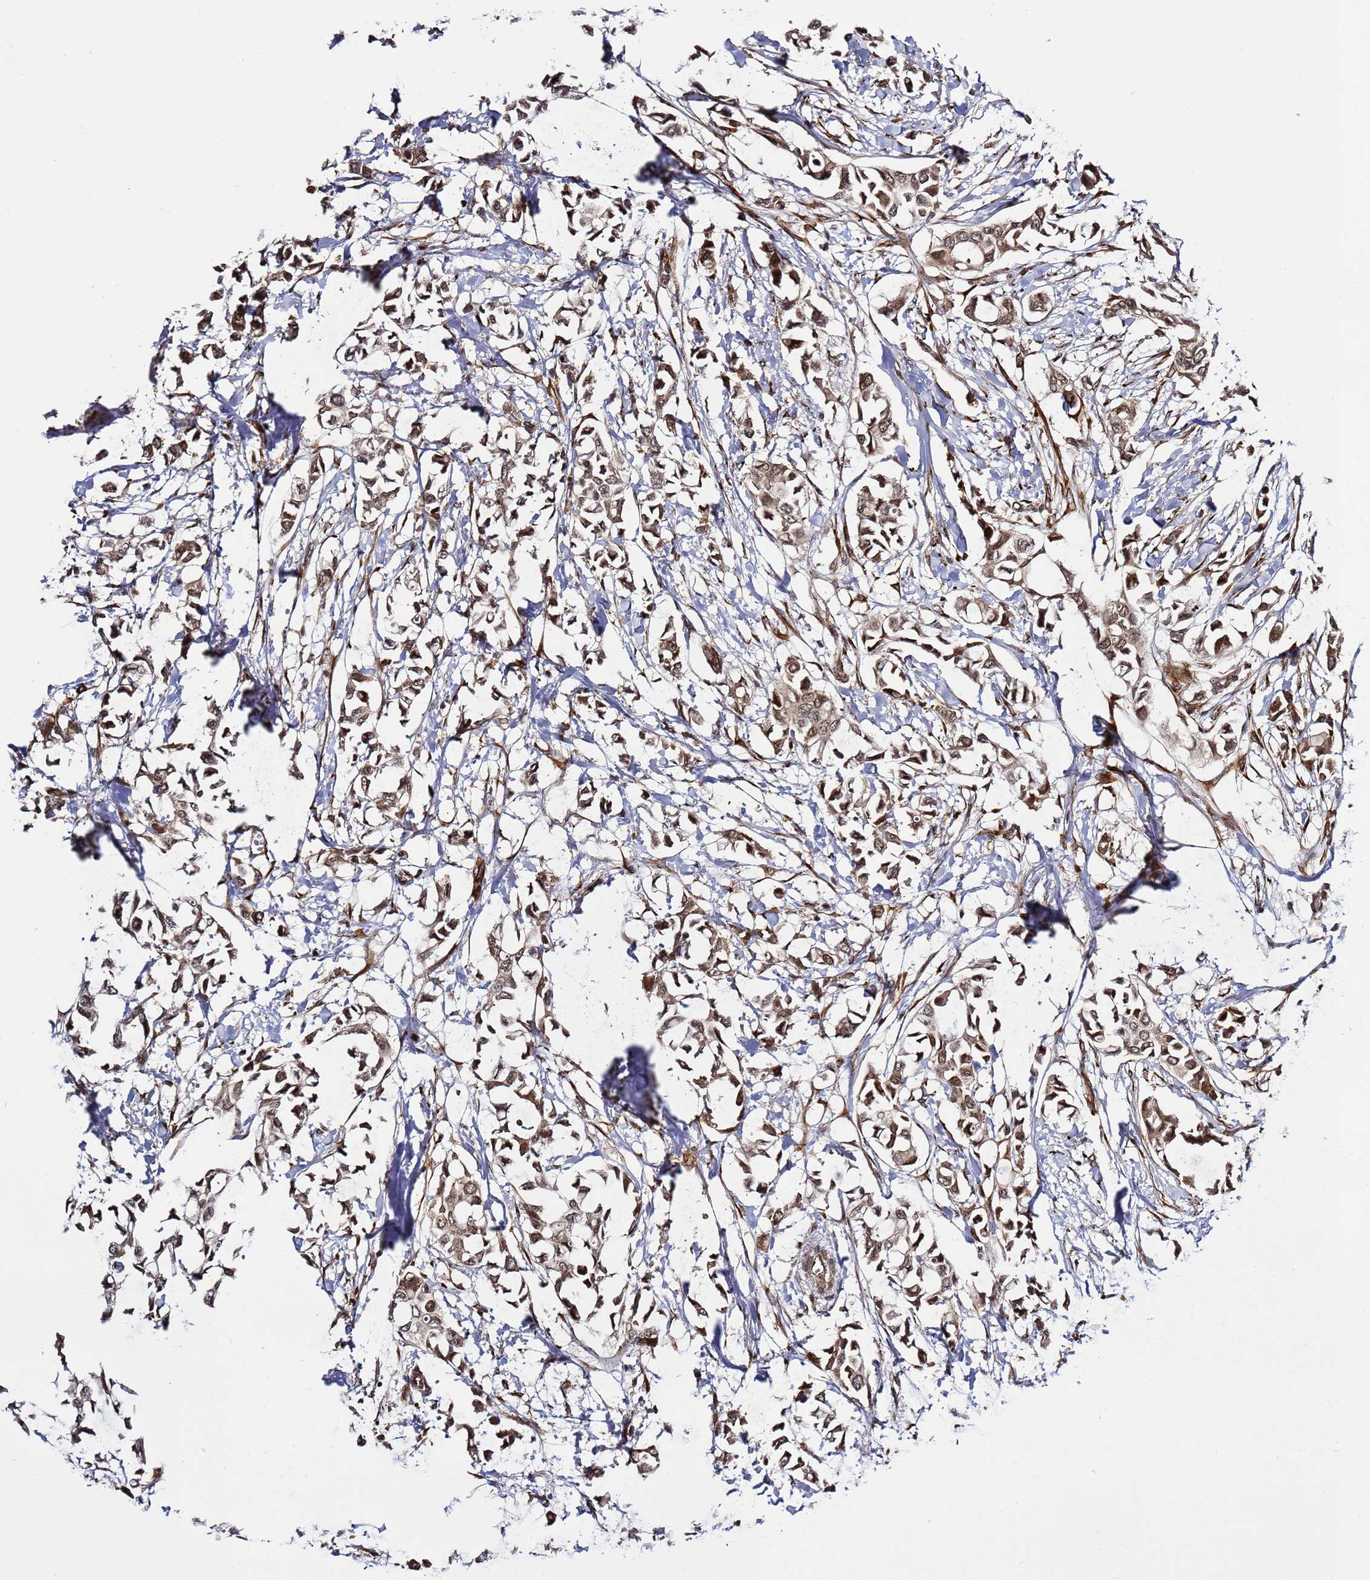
{"staining": {"intensity": "moderate", "quantity": ">75%", "location": "cytoplasmic/membranous,nuclear"}, "tissue": "breast cancer", "cell_type": "Tumor cells", "image_type": "cancer", "snomed": [{"axis": "morphology", "description": "Duct carcinoma"}, {"axis": "topography", "description": "Breast"}], "caption": "Tumor cells reveal medium levels of moderate cytoplasmic/membranous and nuclear positivity in about >75% of cells in human breast cancer (intraductal carcinoma).", "gene": "POLR2D", "patient": {"sex": "female", "age": 41}}